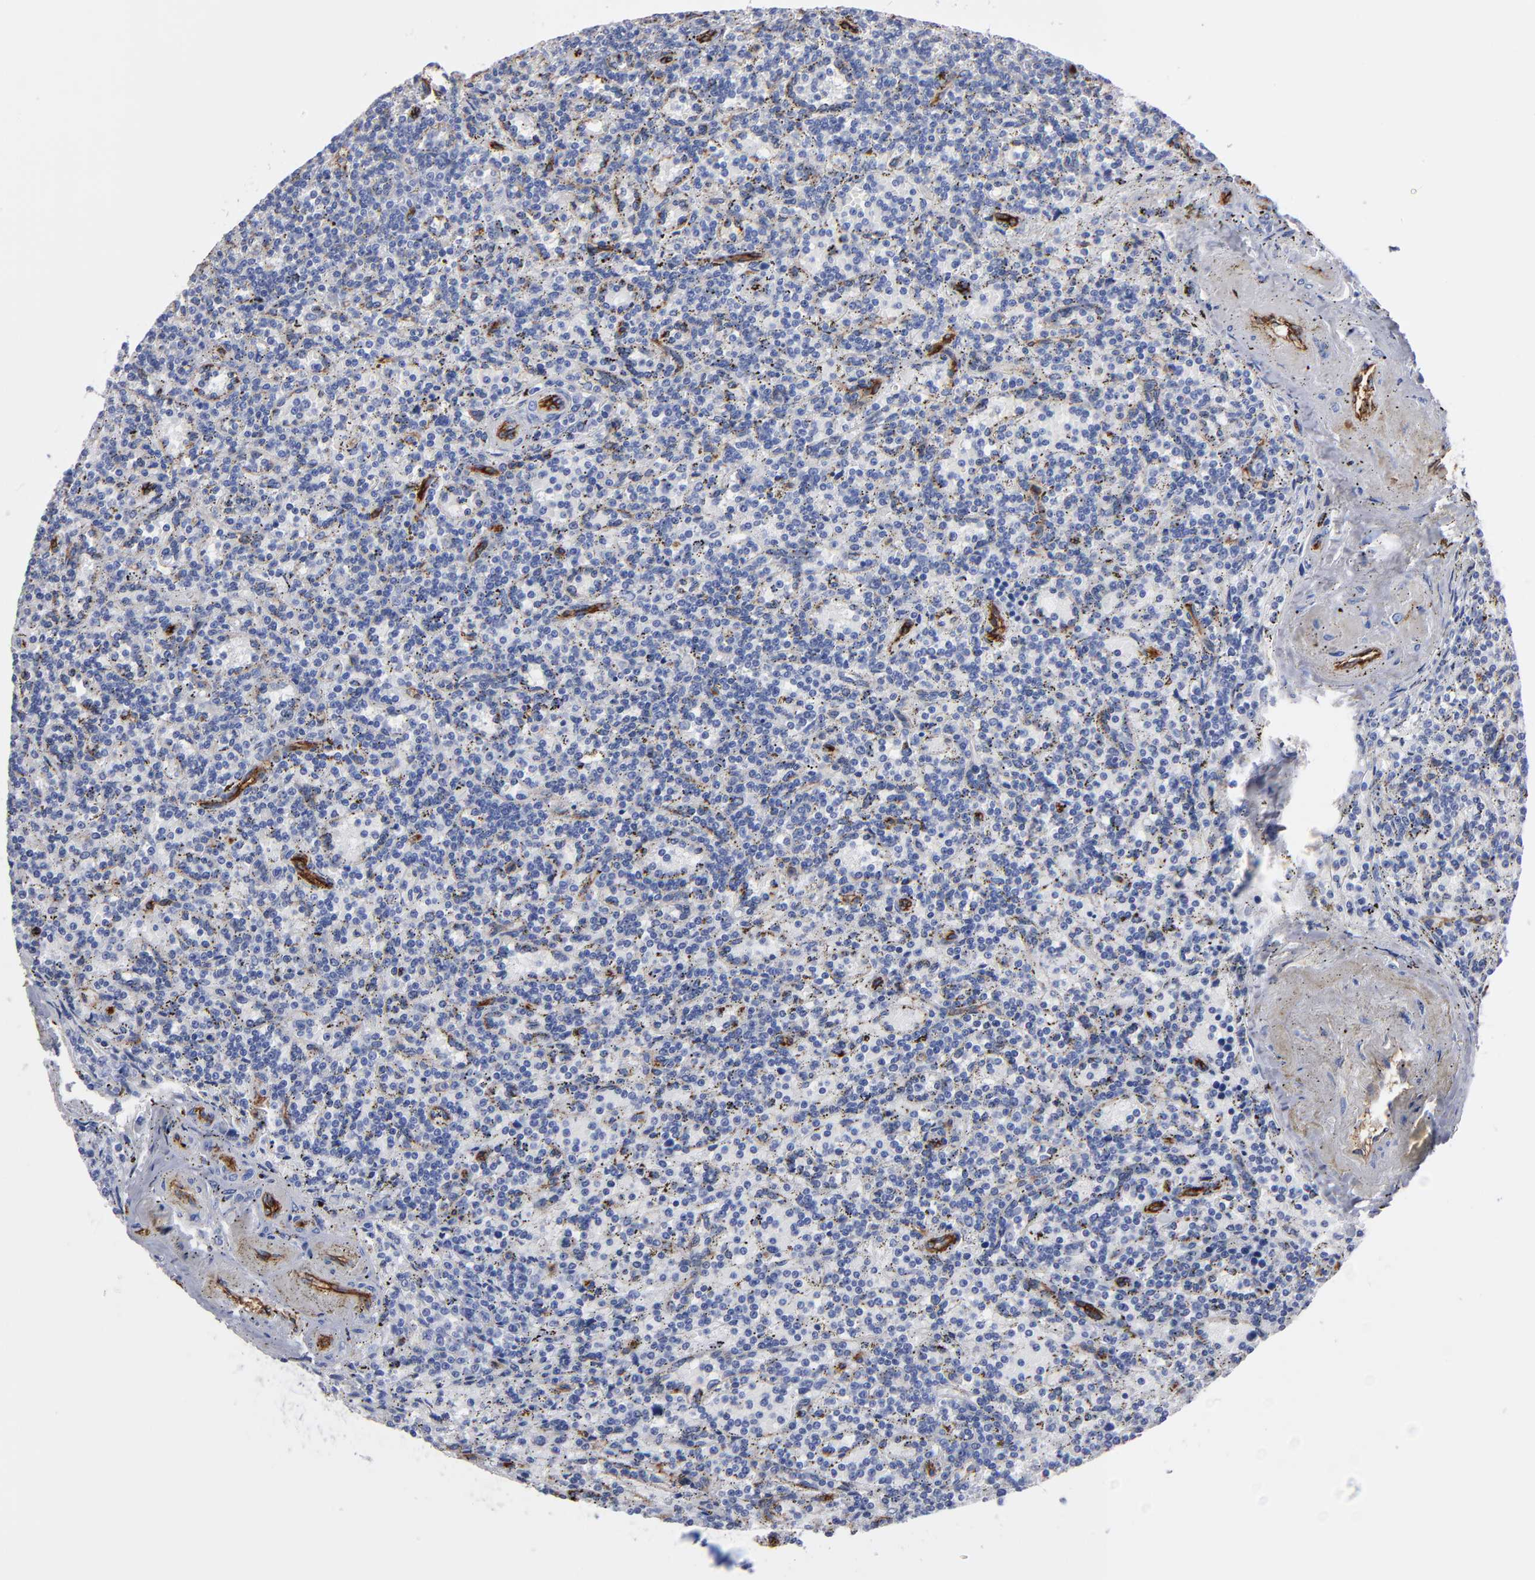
{"staining": {"intensity": "negative", "quantity": "none", "location": "none"}, "tissue": "lymphoma", "cell_type": "Tumor cells", "image_type": "cancer", "snomed": [{"axis": "morphology", "description": "Malignant lymphoma, non-Hodgkin's type, Low grade"}, {"axis": "topography", "description": "Spleen"}], "caption": "Photomicrograph shows no protein positivity in tumor cells of lymphoma tissue.", "gene": "TM4SF1", "patient": {"sex": "male", "age": 73}}